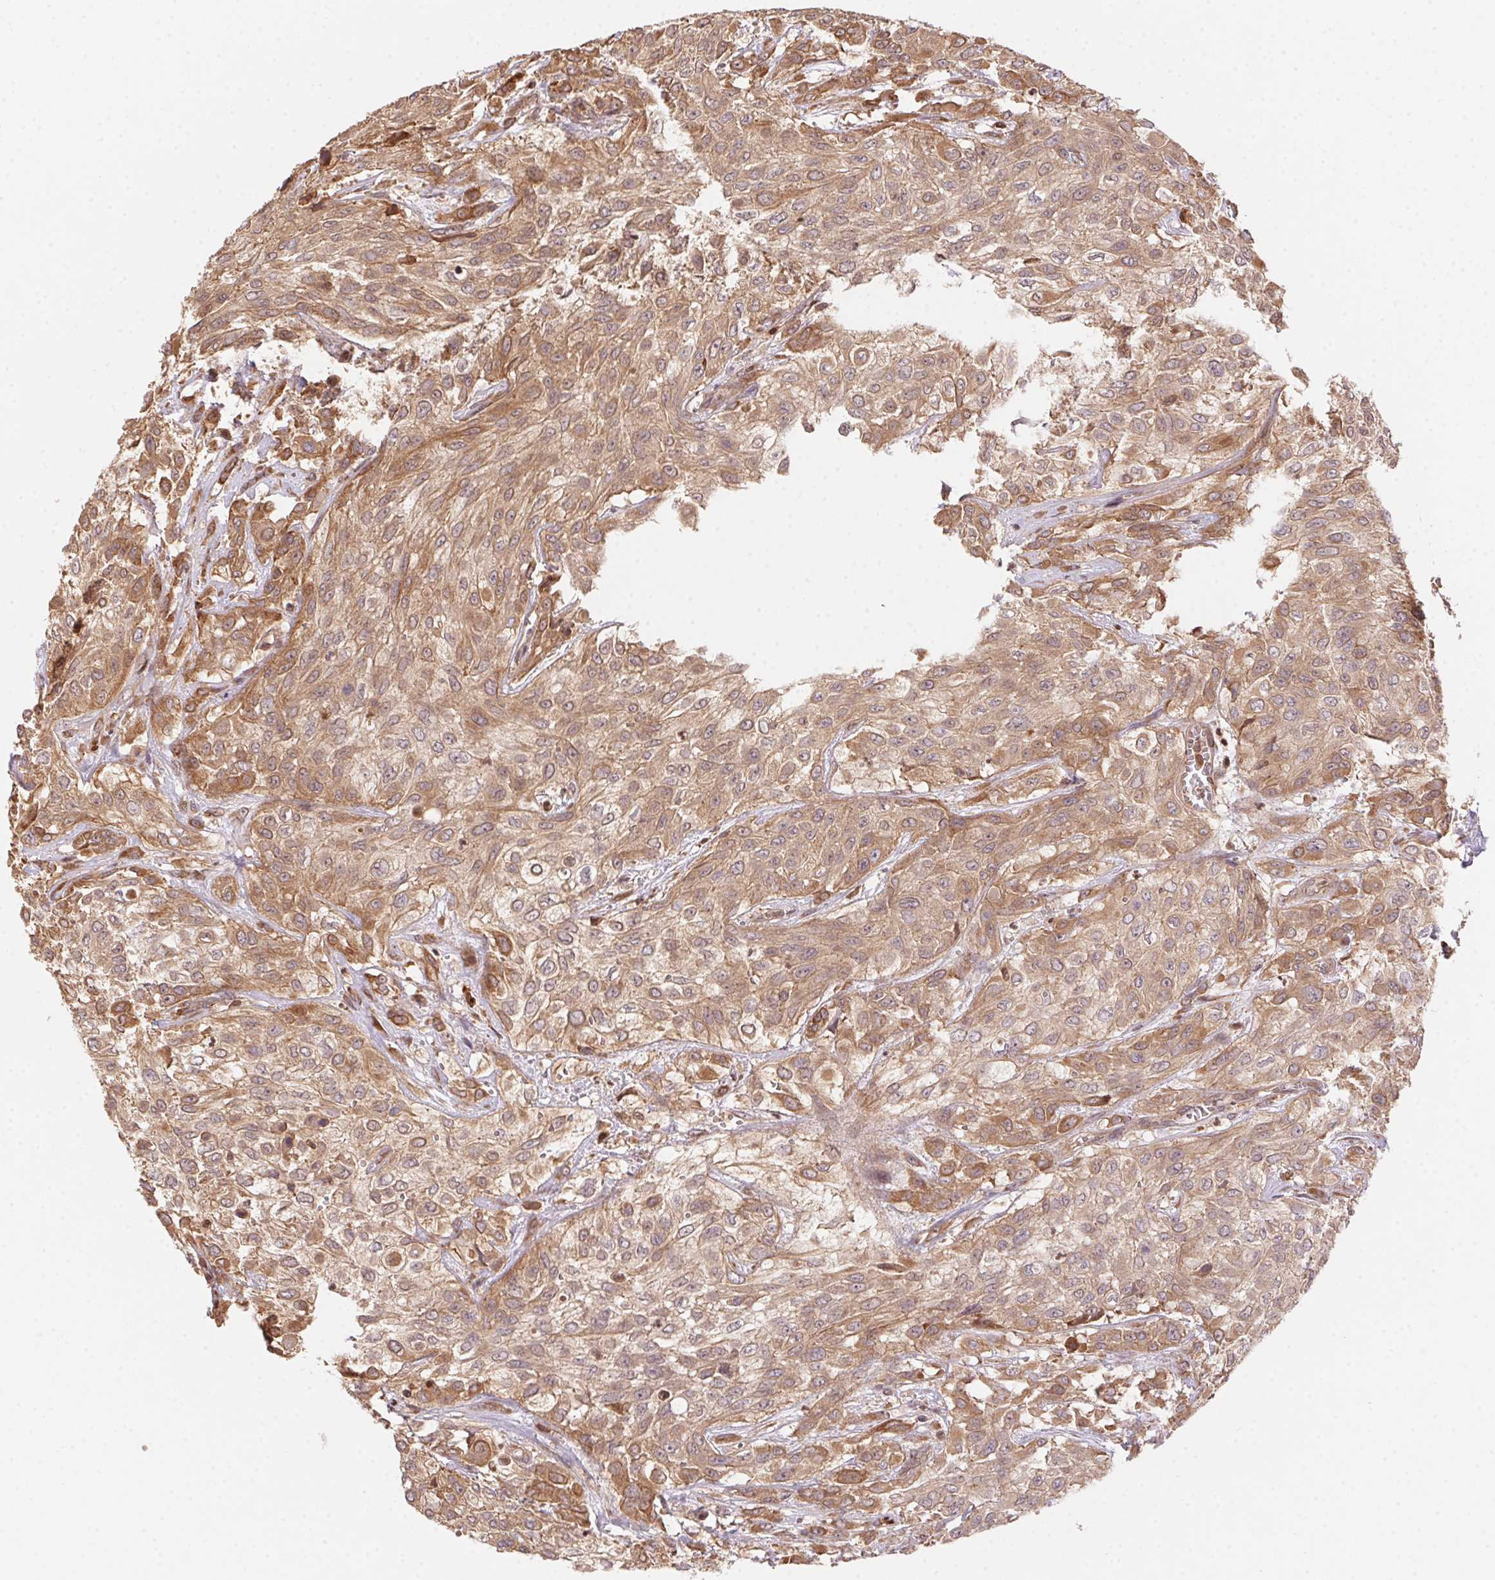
{"staining": {"intensity": "moderate", "quantity": ">75%", "location": "cytoplasmic/membranous"}, "tissue": "urothelial cancer", "cell_type": "Tumor cells", "image_type": "cancer", "snomed": [{"axis": "morphology", "description": "Urothelial carcinoma, High grade"}, {"axis": "topography", "description": "Urinary bladder"}], "caption": "A medium amount of moderate cytoplasmic/membranous positivity is present in about >75% of tumor cells in urothelial cancer tissue.", "gene": "MEX3D", "patient": {"sex": "male", "age": 57}}